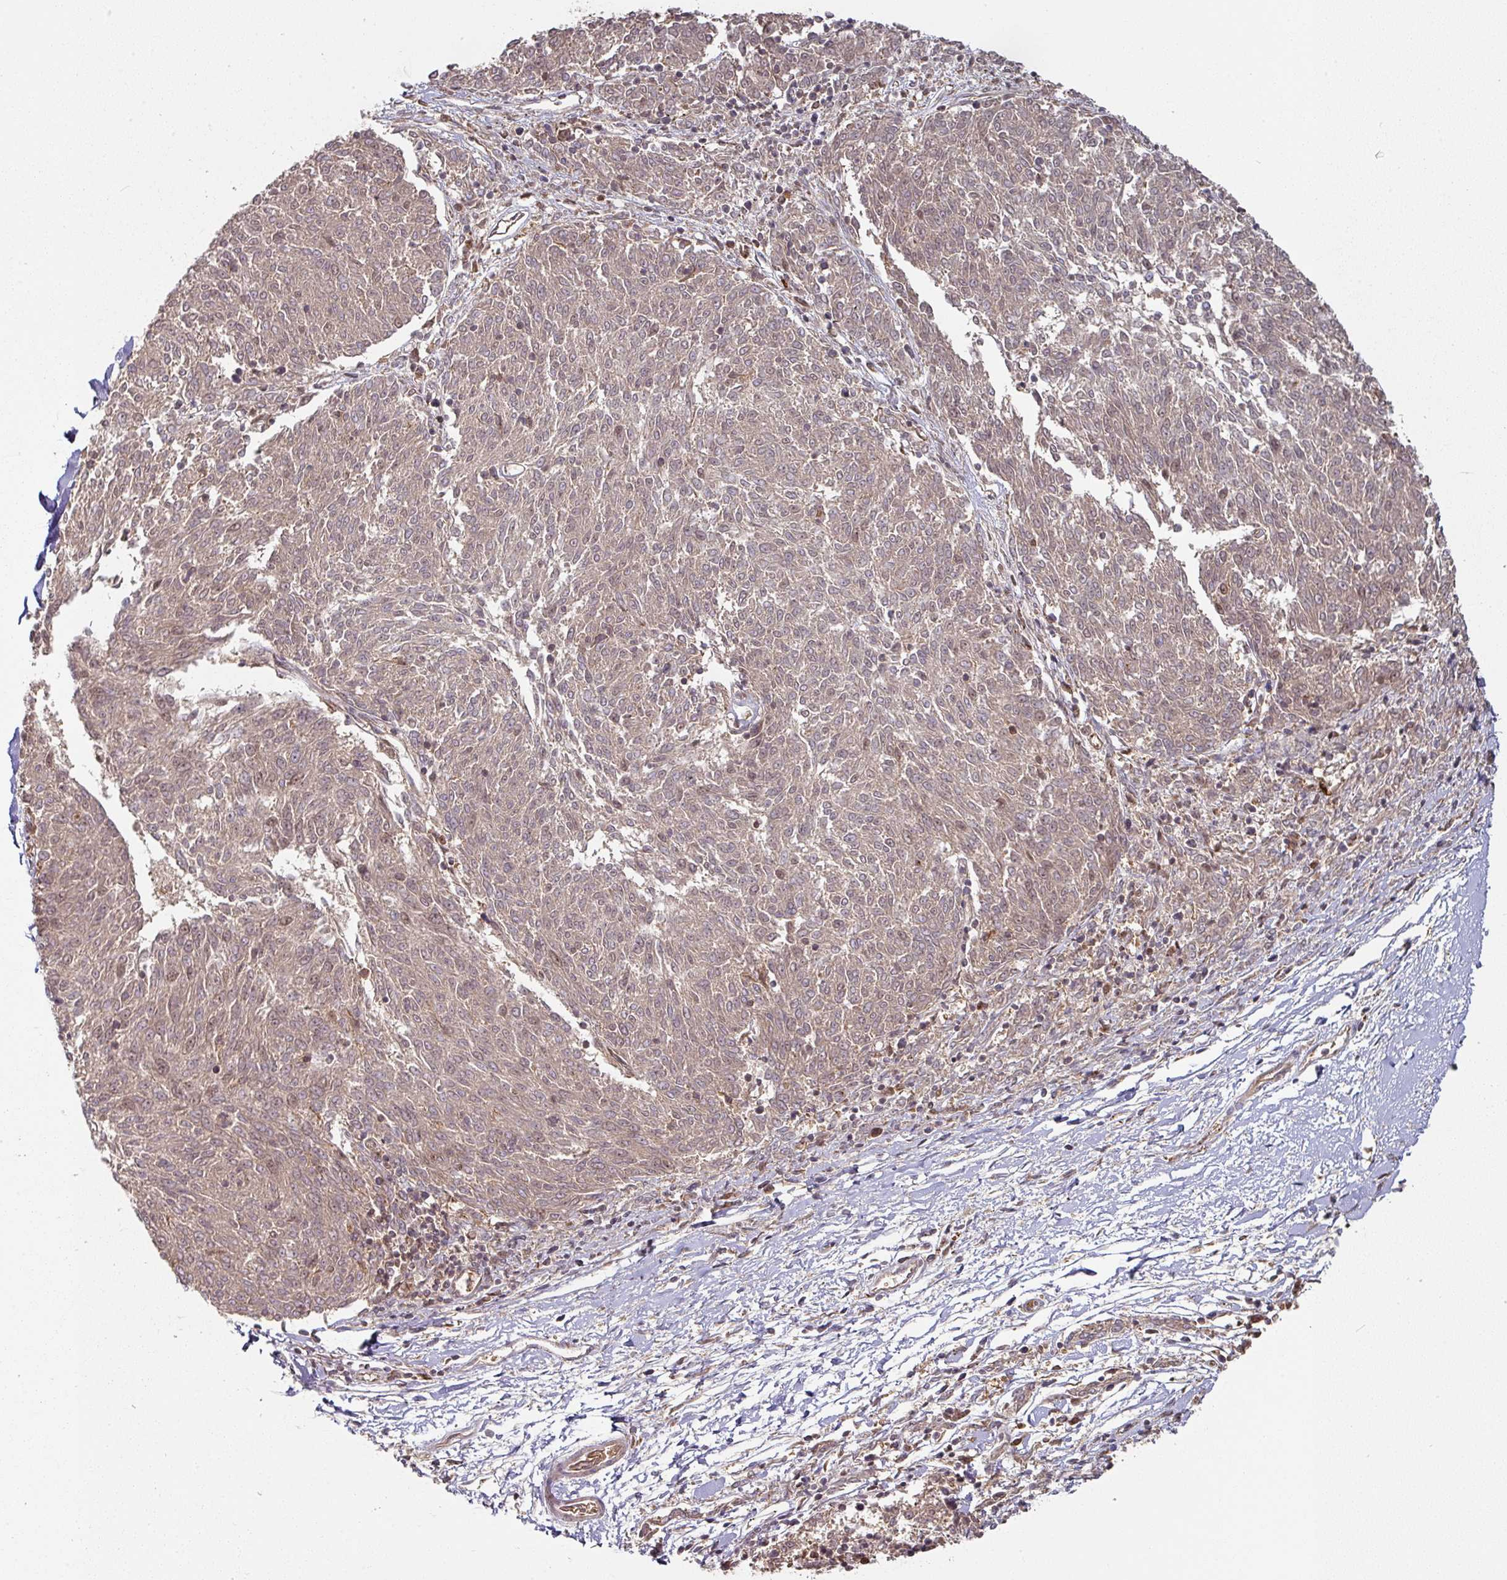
{"staining": {"intensity": "moderate", "quantity": "25%-75%", "location": "cytoplasmic/membranous"}, "tissue": "melanoma", "cell_type": "Tumor cells", "image_type": "cancer", "snomed": [{"axis": "morphology", "description": "Malignant melanoma, NOS"}, {"axis": "topography", "description": "Skin"}], "caption": "A micrograph of malignant melanoma stained for a protein exhibits moderate cytoplasmic/membranous brown staining in tumor cells.", "gene": "EIF4EBP2", "patient": {"sex": "female", "age": 72}}